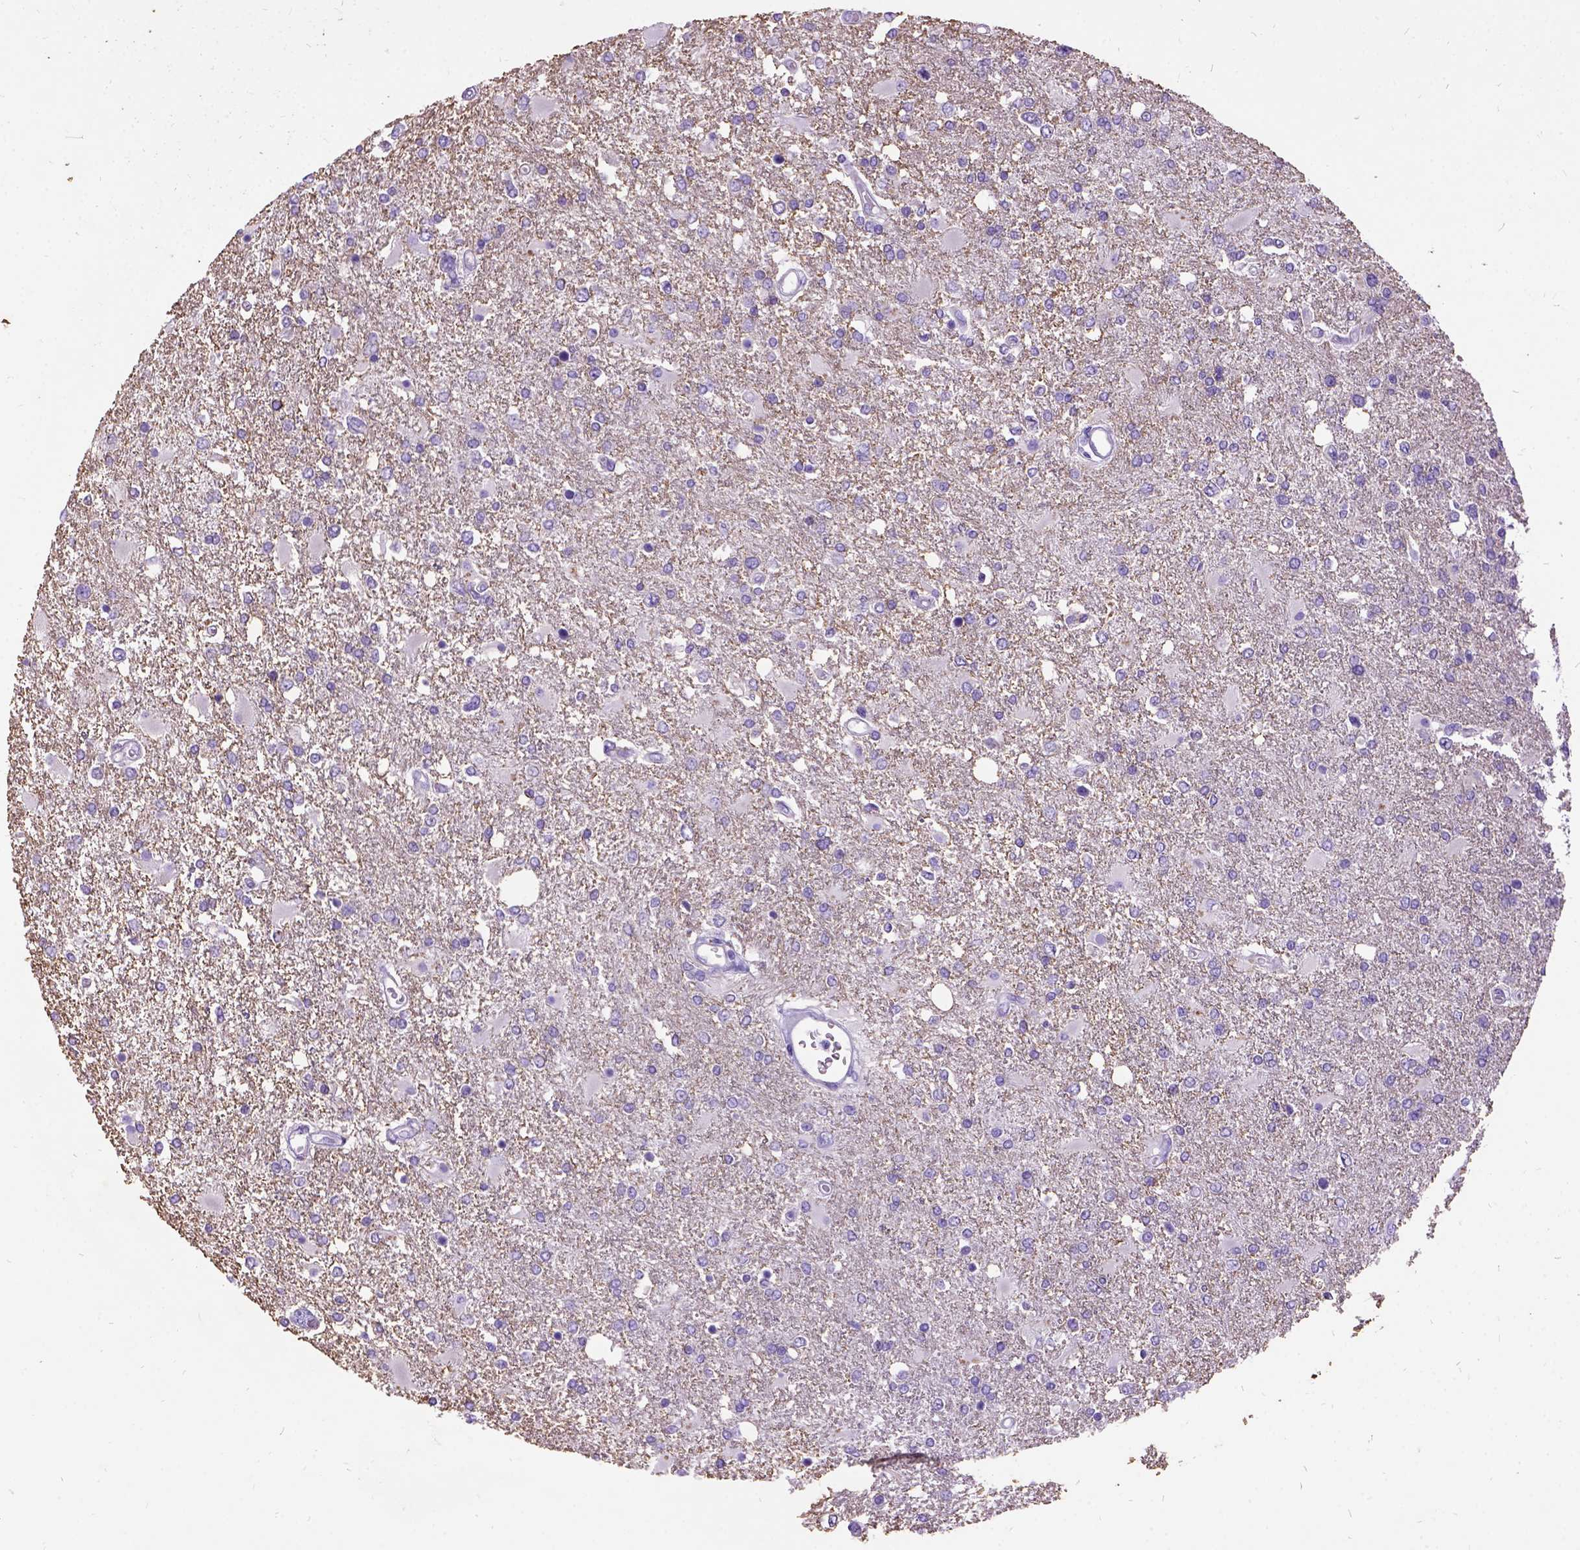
{"staining": {"intensity": "negative", "quantity": "none", "location": "none"}, "tissue": "glioma", "cell_type": "Tumor cells", "image_type": "cancer", "snomed": [{"axis": "morphology", "description": "Glioma, malignant, High grade"}, {"axis": "topography", "description": "Cerebral cortex"}], "caption": "The immunohistochemistry (IHC) histopathology image has no significant staining in tumor cells of malignant high-grade glioma tissue. (DAB (3,3'-diaminobenzidine) immunohistochemistry with hematoxylin counter stain).", "gene": "CFAP54", "patient": {"sex": "male", "age": 79}}